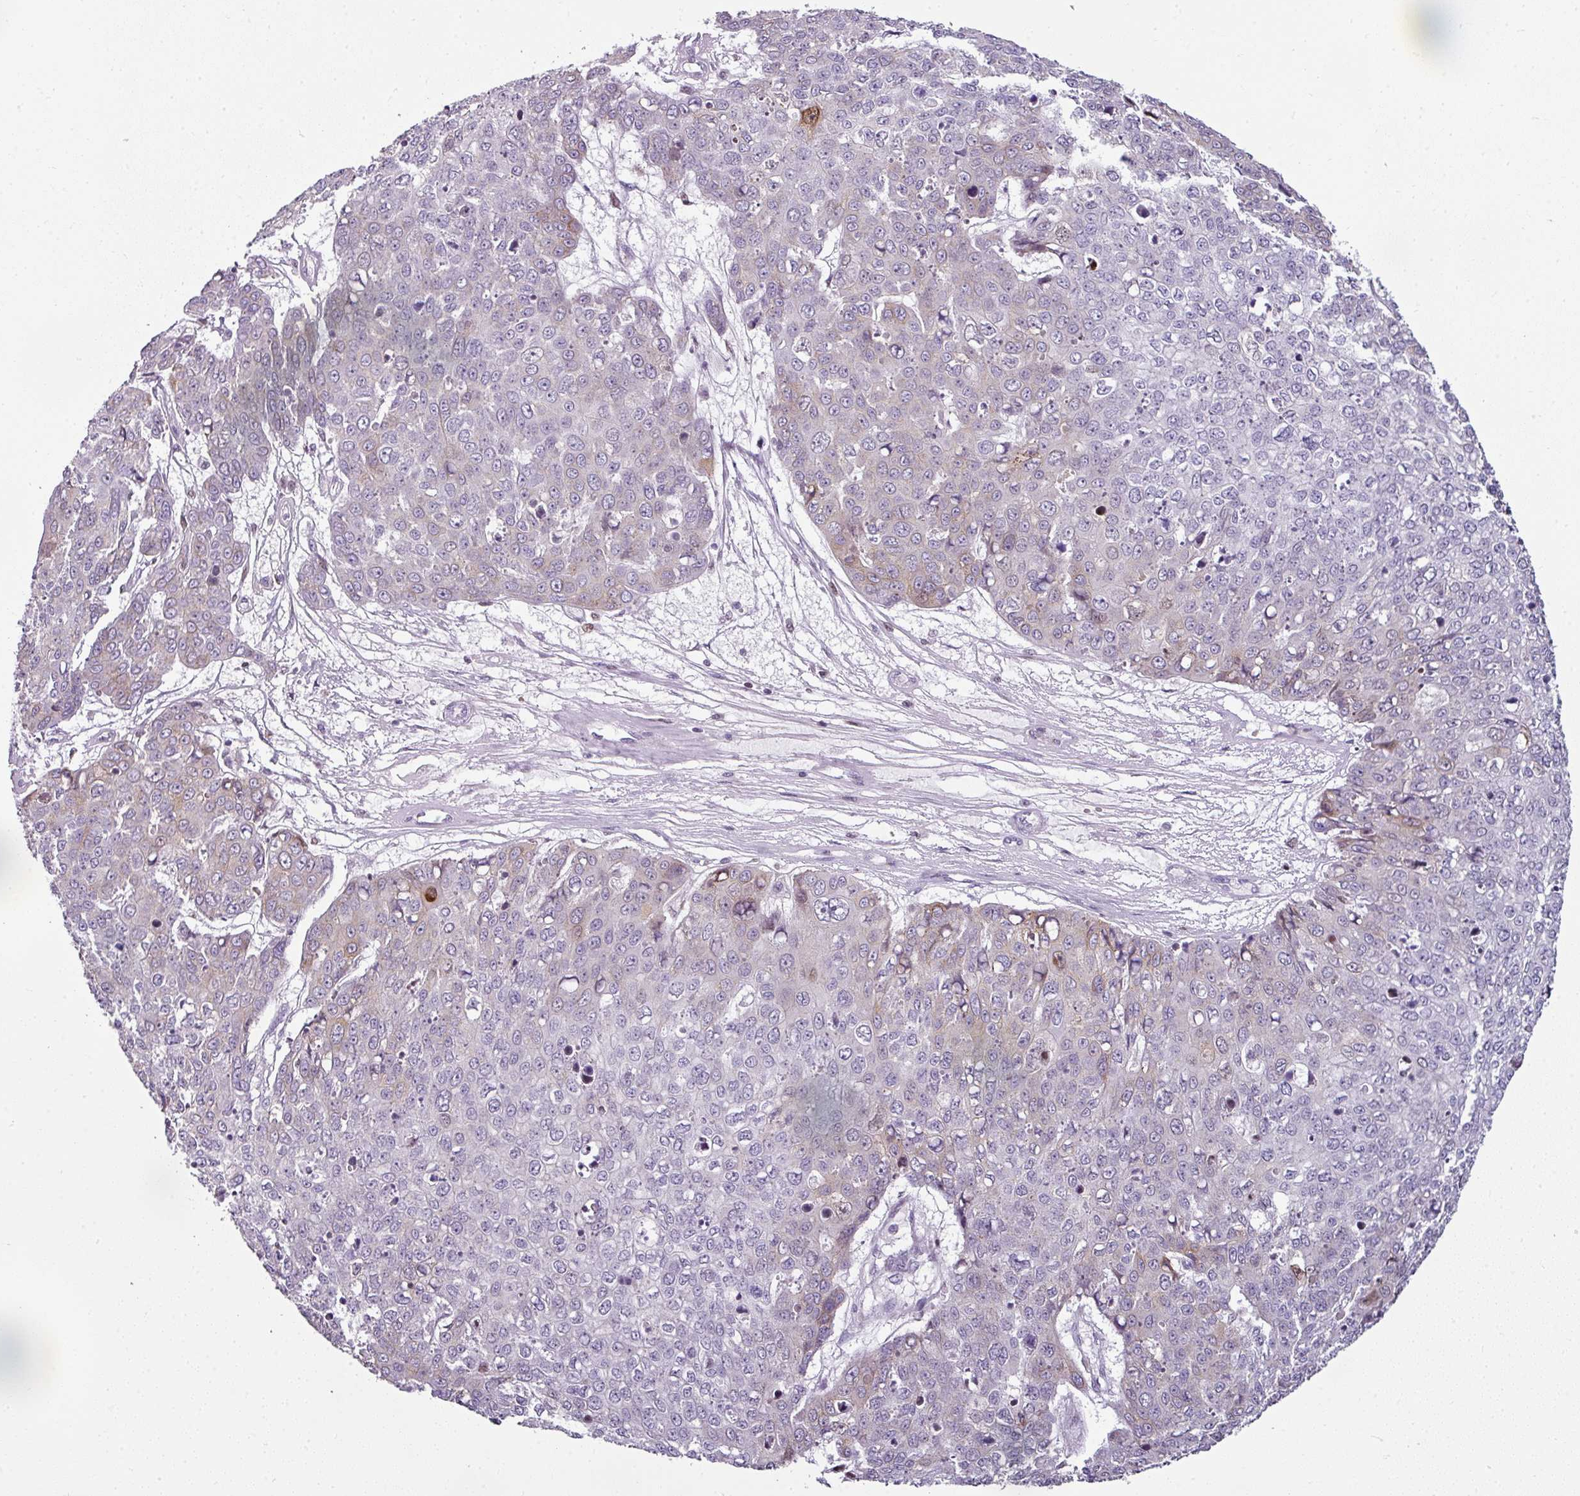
{"staining": {"intensity": "moderate", "quantity": "<25%", "location": "nuclear"}, "tissue": "skin cancer", "cell_type": "Tumor cells", "image_type": "cancer", "snomed": [{"axis": "morphology", "description": "Normal tissue, NOS"}, {"axis": "morphology", "description": "Squamous cell carcinoma, NOS"}, {"axis": "topography", "description": "Skin"}], "caption": "Protein expression analysis of human skin cancer reveals moderate nuclear expression in approximately <25% of tumor cells. The staining was performed using DAB, with brown indicating positive protein expression. Nuclei are stained blue with hematoxylin.", "gene": "SYT8", "patient": {"sex": "male", "age": 72}}